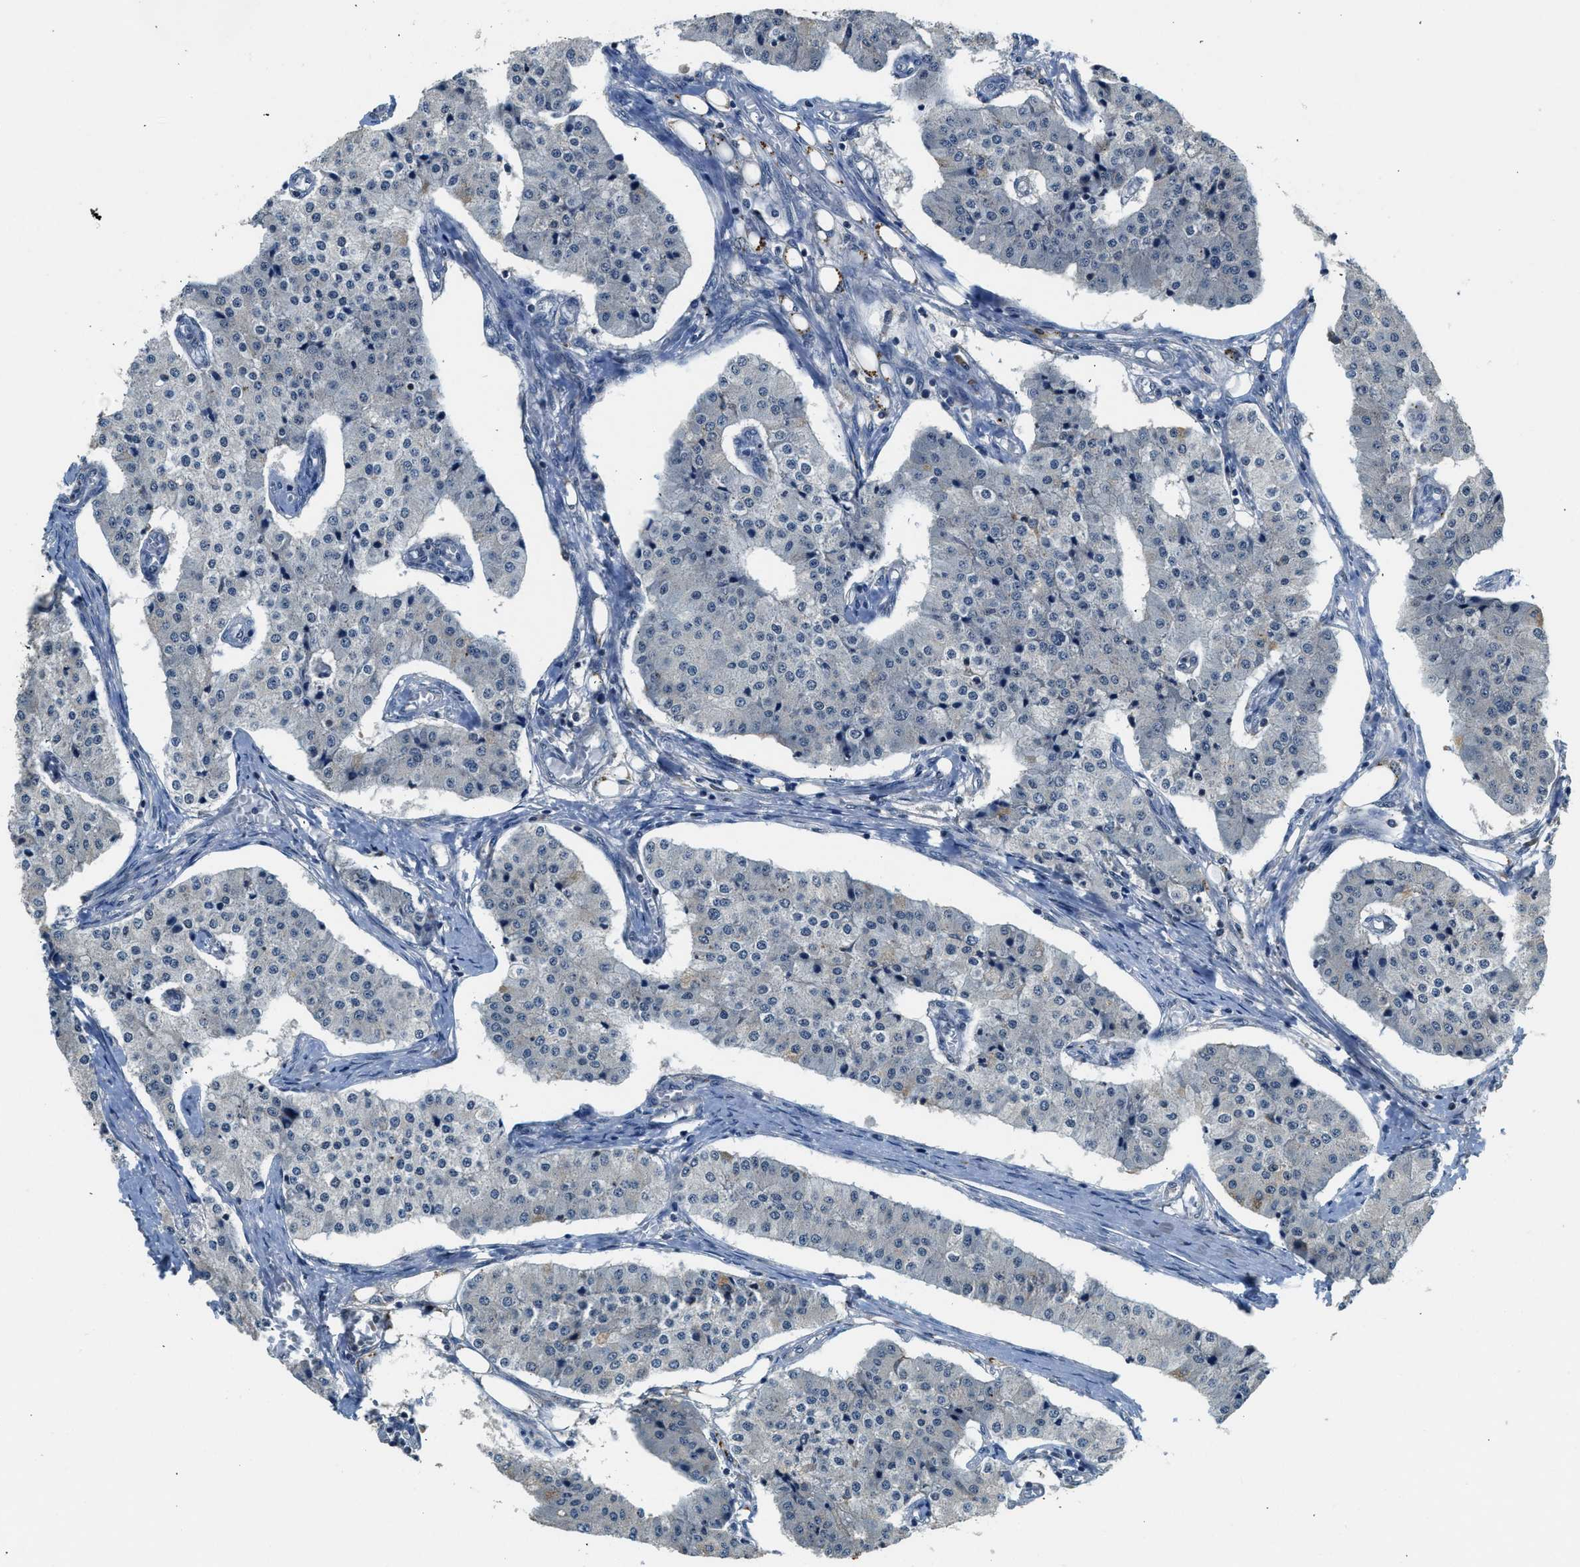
{"staining": {"intensity": "negative", "quantity": "none", "location": "none"}, "tissue": "carcinoid", "cell_type": "Tumor cells", "image_type": "cancer", "snomed": [{"axis": "morphology", "description": "Carcinoid, malignant, NOS"}, {"axis": "topography", "description": "Colon"}], "caption": "Malignant carcinoid was stained to show a protein in brown. There is no significant staining in tumor cells.", "gene": "SLC15A4", "patient": {"sex": "female", "age": 52}}